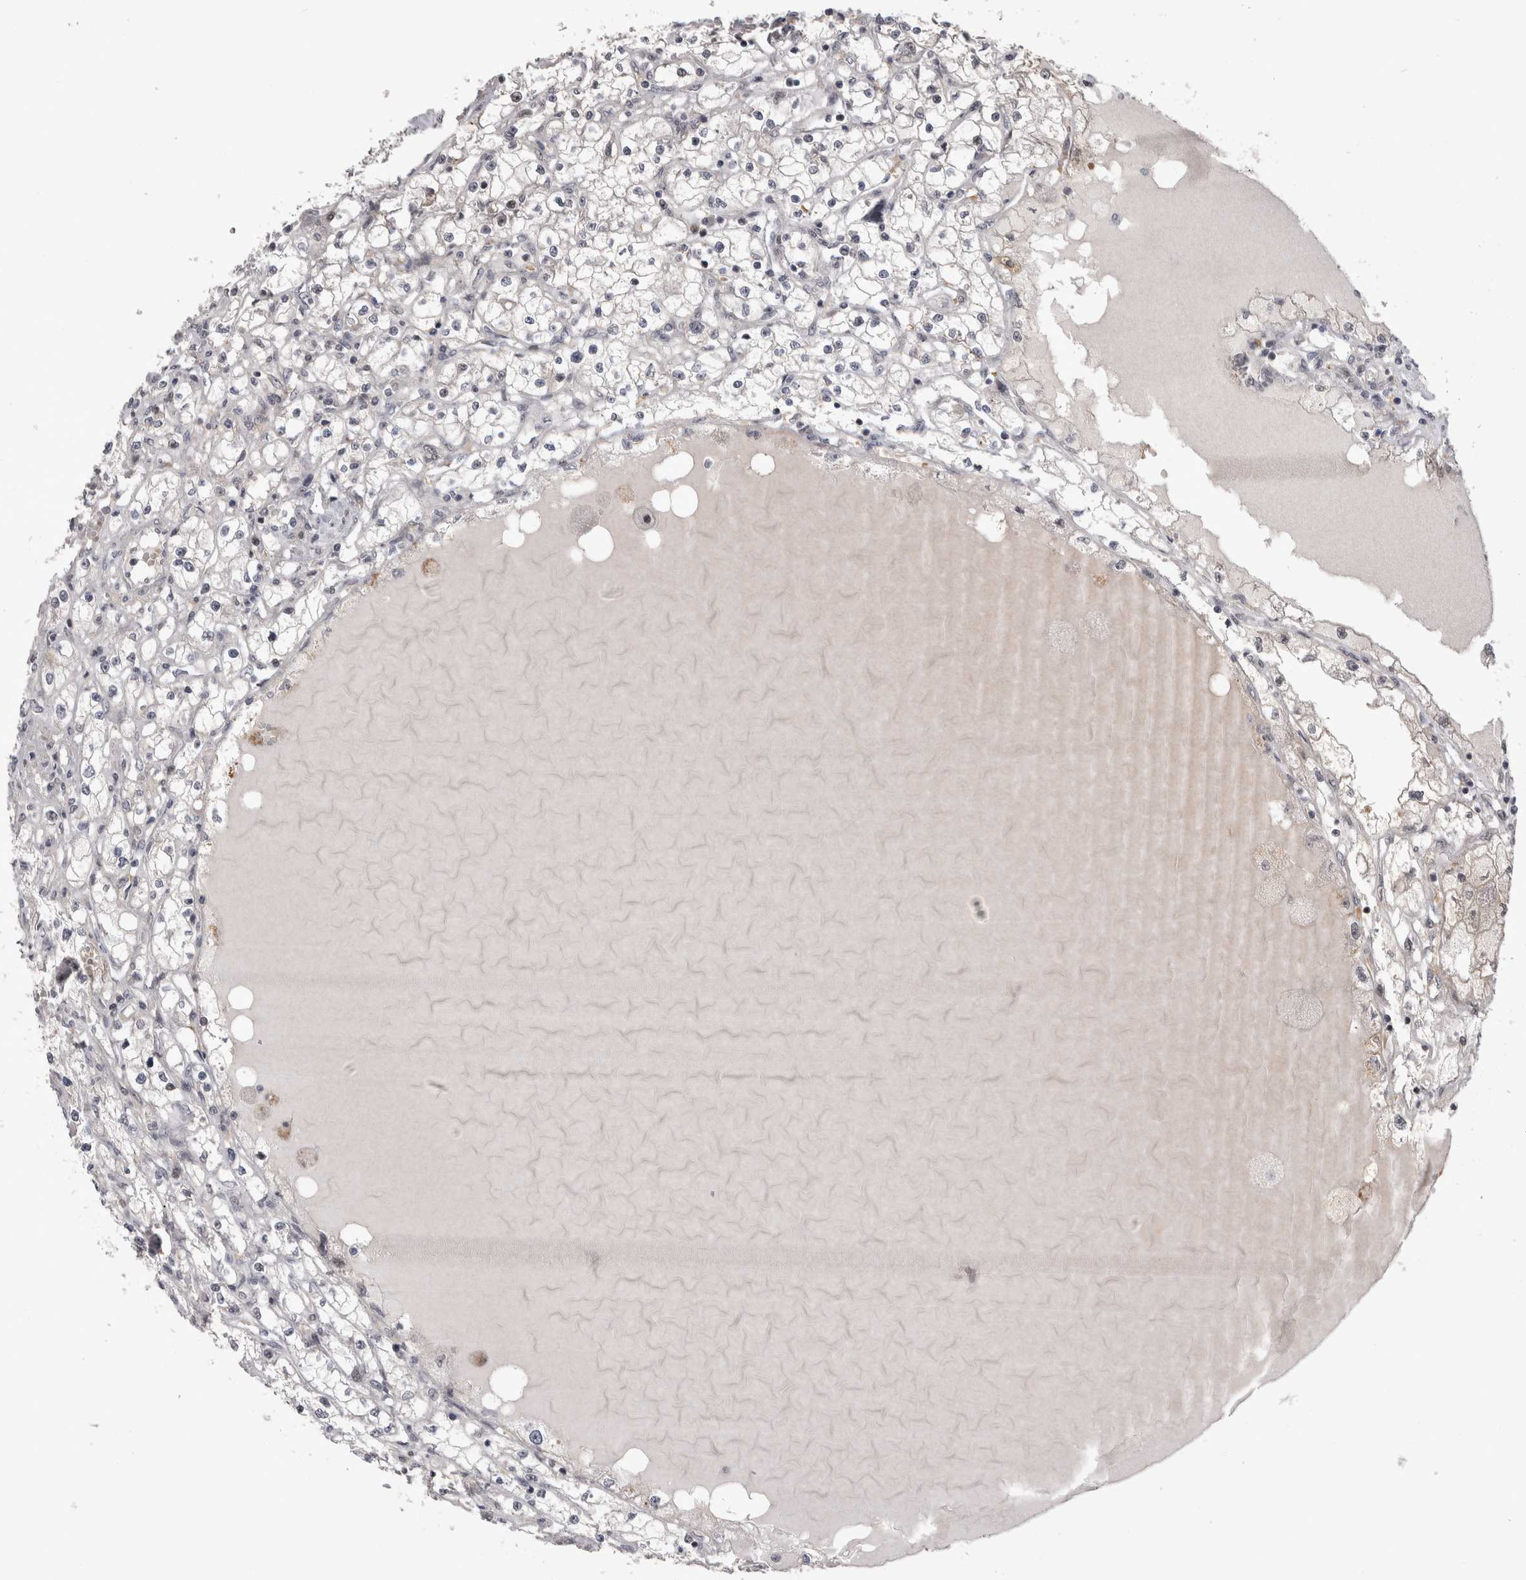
{"staining": {"intensity": "negative", "quantity": "none", "location": "none"}, "tissue": "renal cancer", "cell_type": "Tumor cells", "image_type": "cancer", "snomed": [{"axis": "morphology", "description": "Adenocarcinoma, NOS"}, {"axis": "topography", "description": "Kidney"}], "caption": "Renal cancer was stained to show a protein in brown. There is no significant positivity in tumor cells.", "gene": "IFI44", "patient": {"sex": "male", "age": 56}}